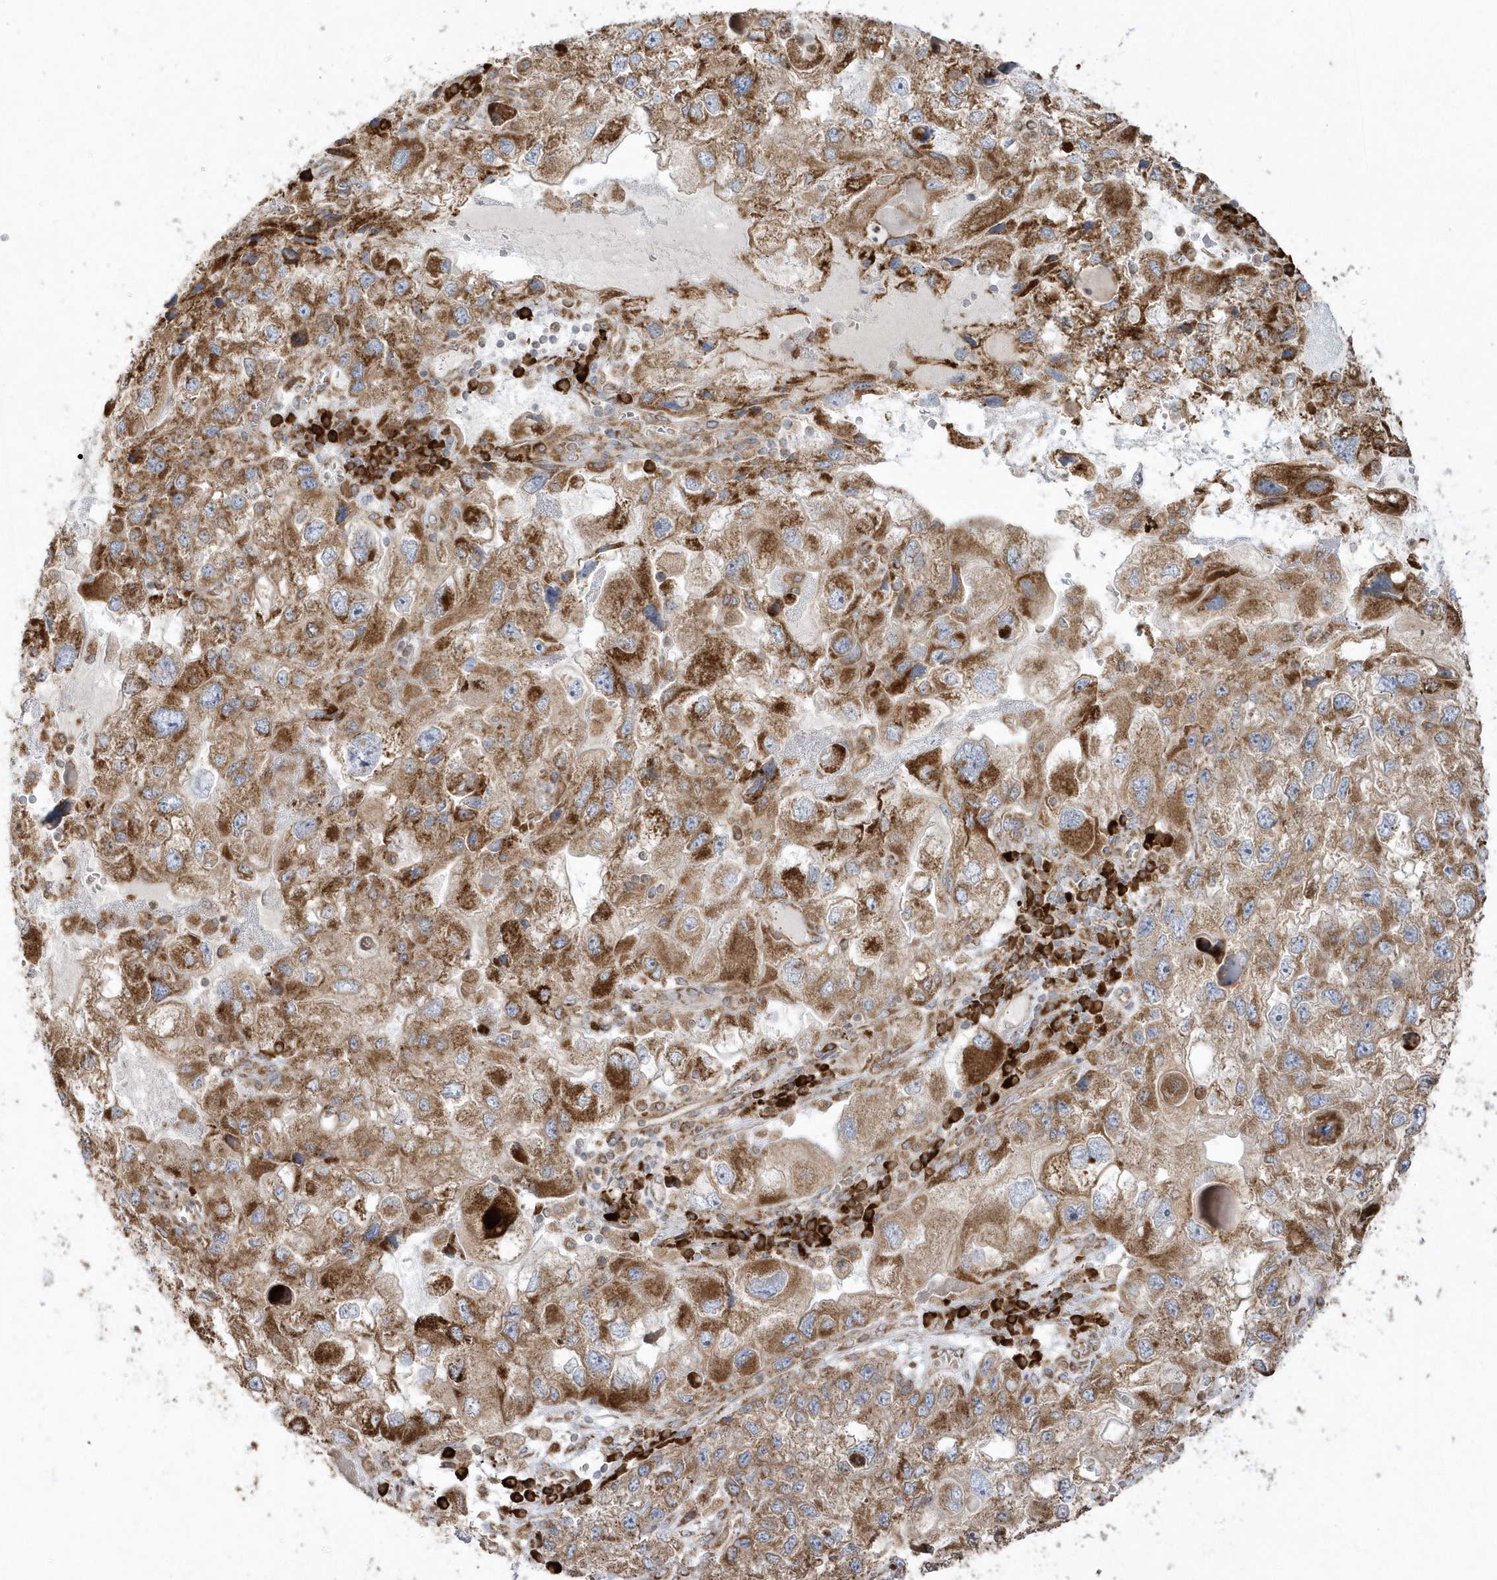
{"staining": {"intensity": "moderate", "quantity": ">75%", "location": "cytoplasmic/membranous"}, "tissue": "endometrial cancer", "cell_type": "Tumor cells", "image_type": "cancer", "snomed": [{"axis": "morphology", "description": "Adenocarcinoma, NOS"}, {"axis": "topography", "description": "Endometrium"}], "caption": "Immunohistochemical staining of human endometrial cancer (adenocarcinoma) displays moderate cytoplasmic/membranous protein positivity in about >75% of tumor cells.", "gene": "SH3BP2", "patient": {"sex": "female", "age": 49}}